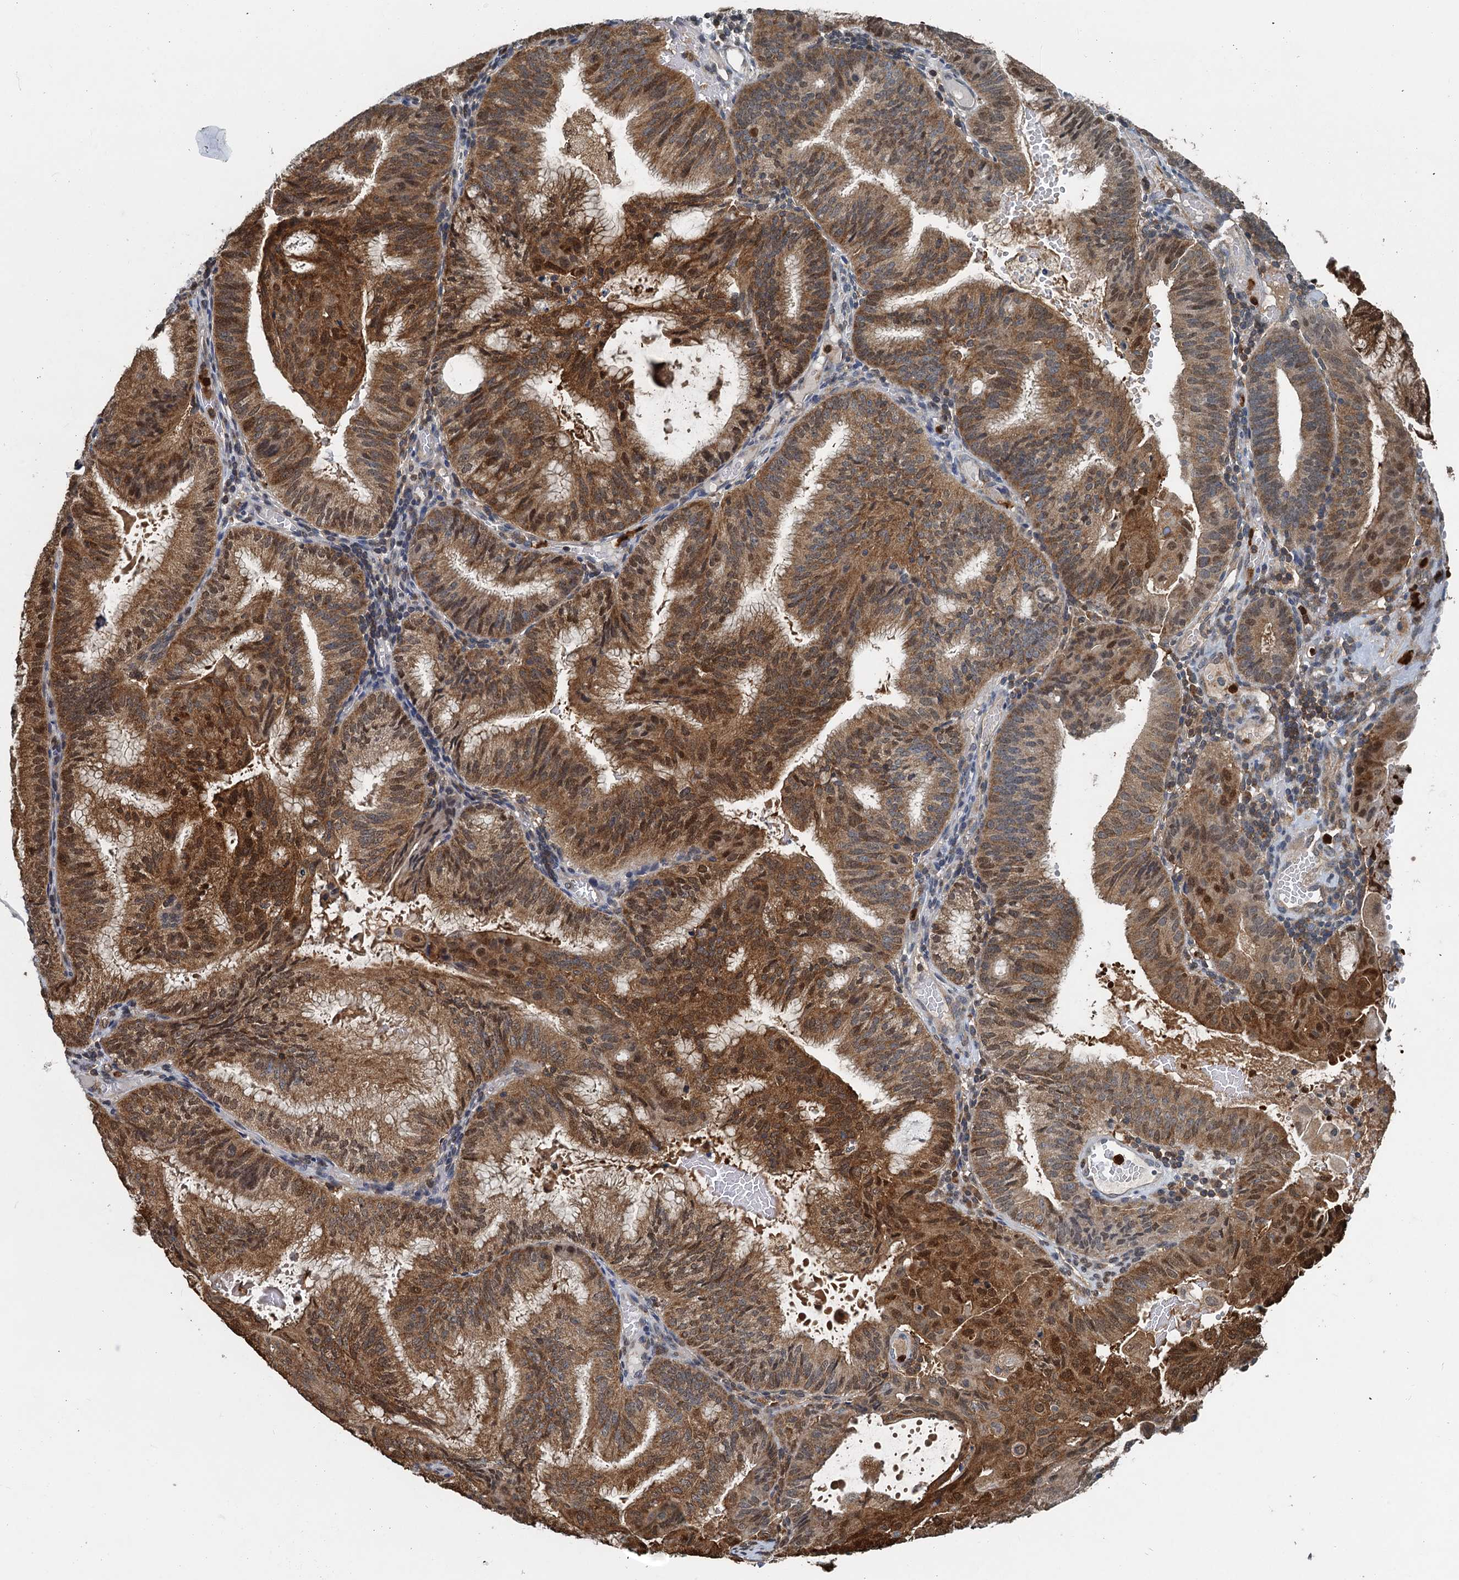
{"staining": {"intensity": "moderate", "quantity": ">75%", "location": "cytoplasmic/membranous,nuclear"}, "tissue": "endometrial cancer", "cell_type": "Tumor cells", "image_type": "cancer", "snomed": [{"axis": "morphology", "description": "Adenocarcinoma, NOS"}, {"axis": "topography", "description": "Endometrium"}], "caption": "Moderate cytoplasmic/membranous and nuclear staining for a protein is present in about >75% of tumor cells of endometrial cancer (adenocarcinoma) using IHC.", "gene": "GPI", "patient": {"sex": "female", "age": 49}}